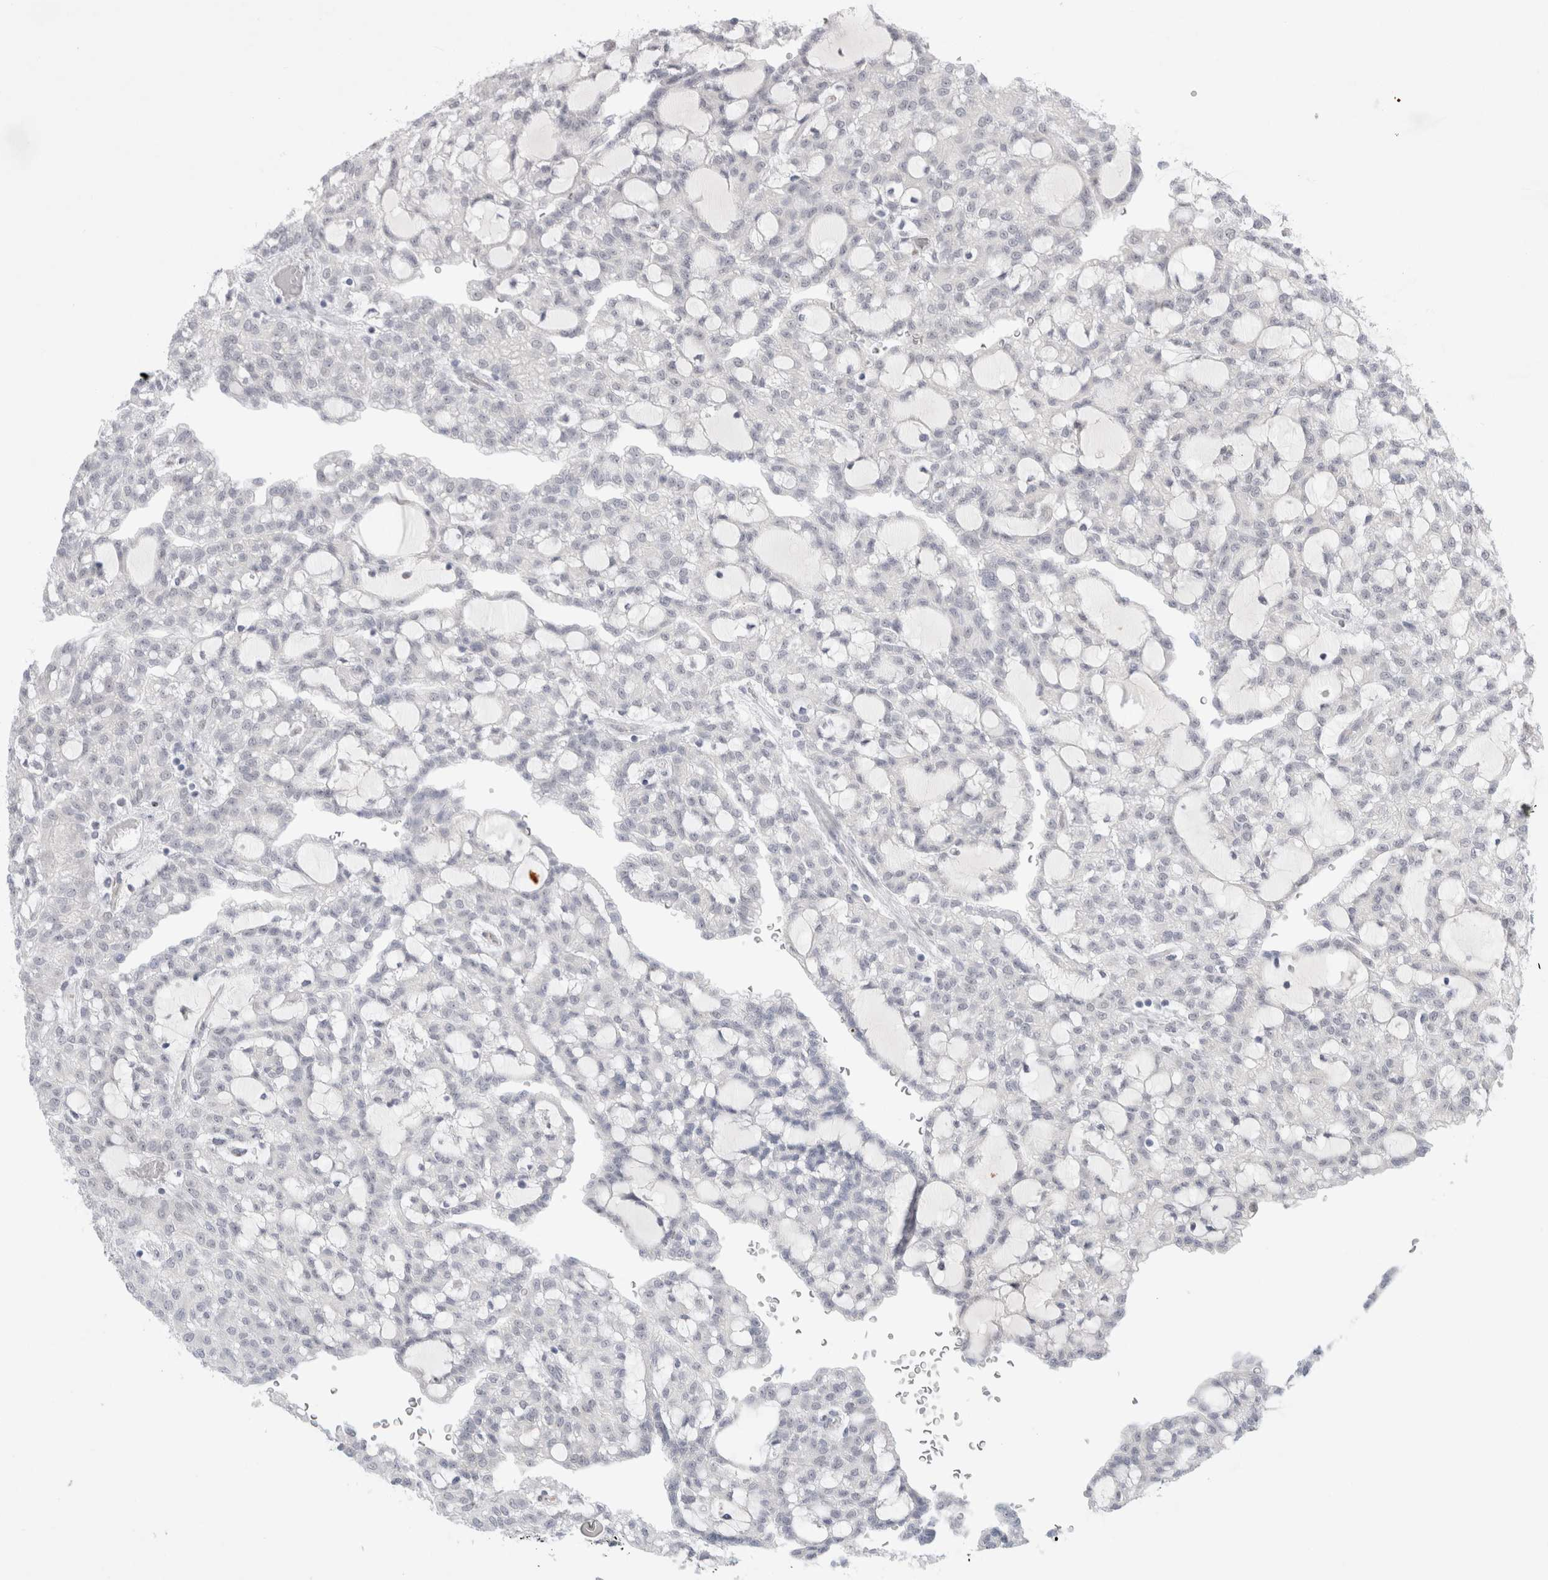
{"staining": {"intensity": "negative", "quantity": "none", "location": "none"}, "tissue": "renal cancer", "cell_type": "Tumor cells", "image_type": "cancer", "snomed": [{"axis": "morphology", "description": "Adenocarcinoma, NOS"}, {"axis": "topography", "description": "Kidney"}], "caption": "Histopathology image shows no significant protein positivity in tumor cells of adenocarcinoma (renal).", "gene": "TRMT1L", "patient": {"sex": "male", "age": 63}}